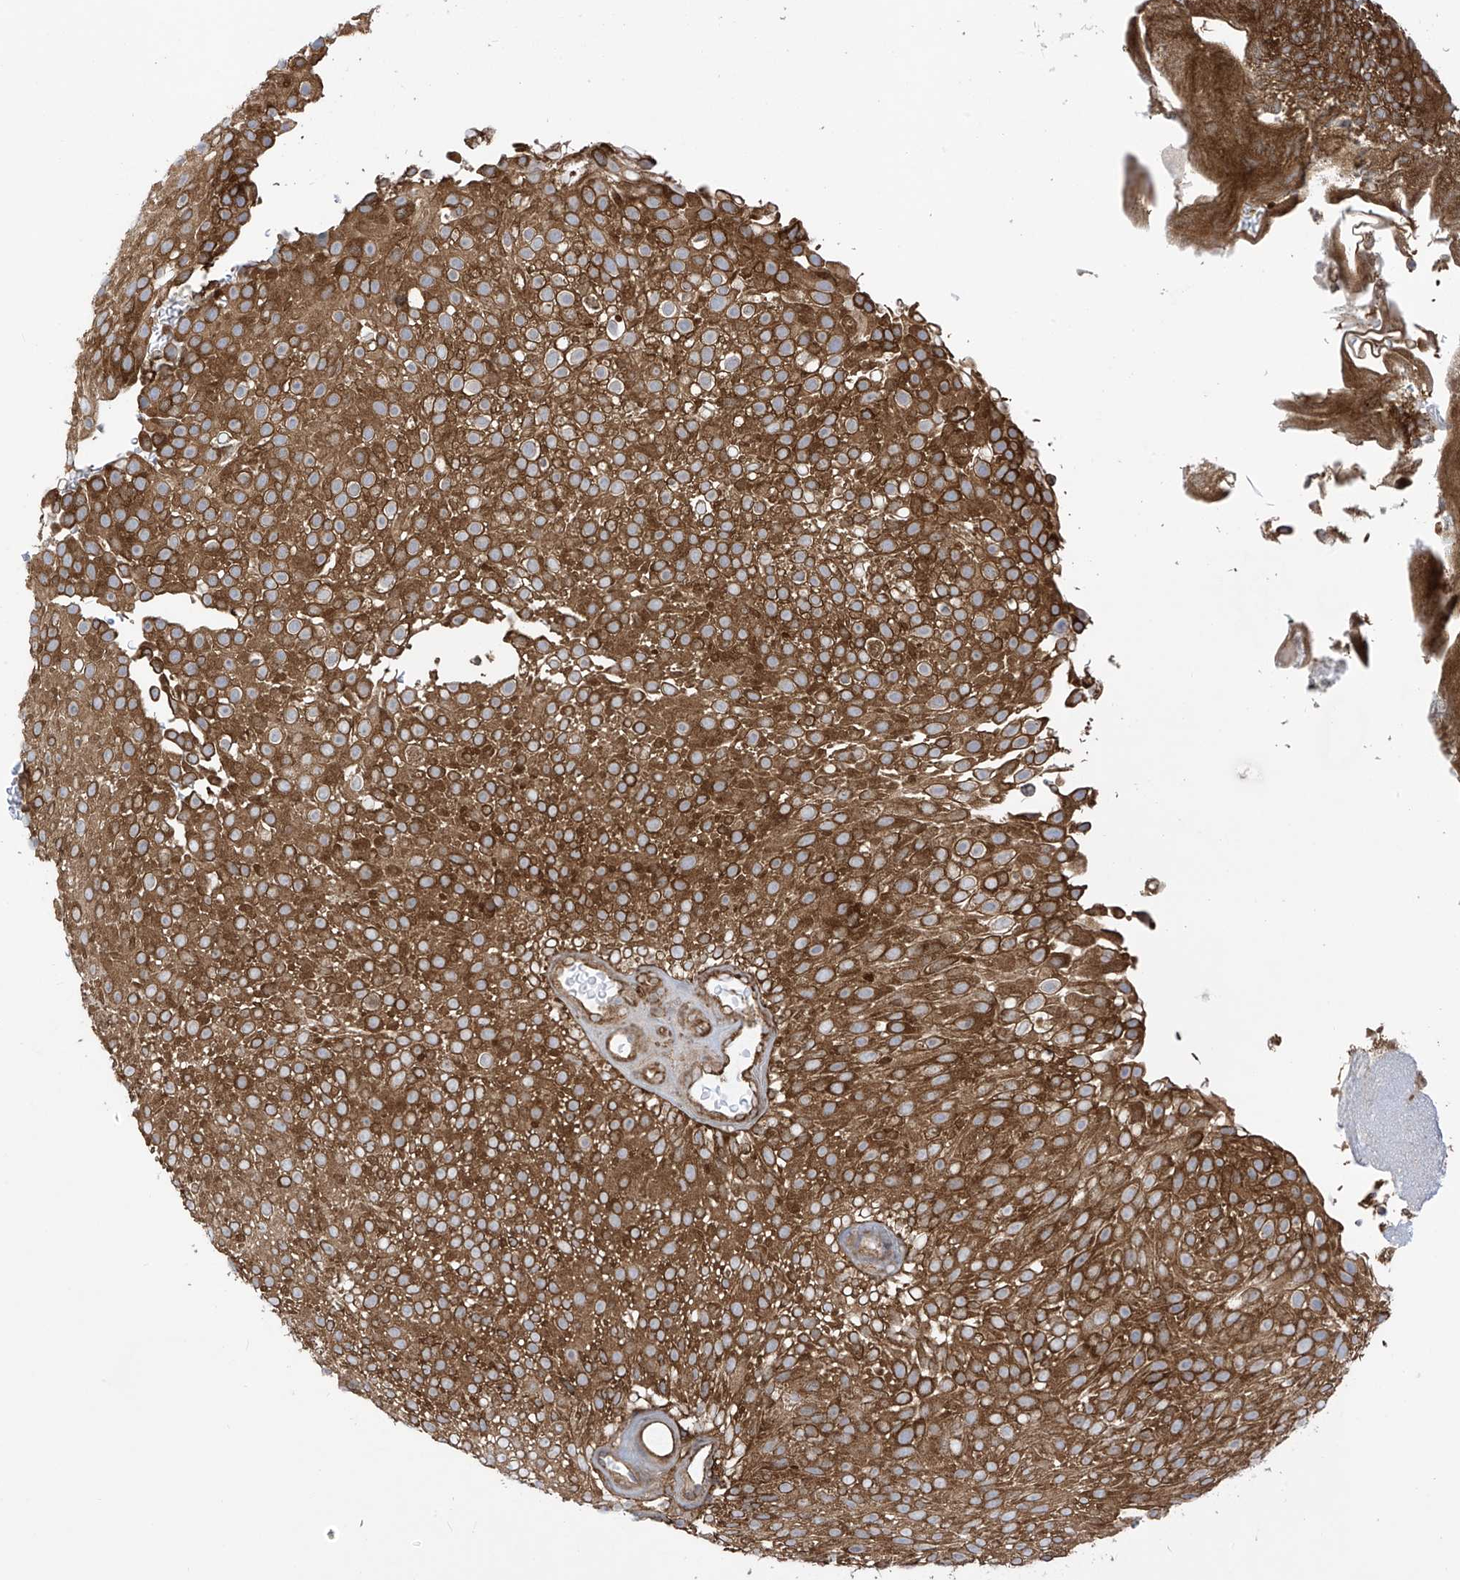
{"staining": {"intensity": "strong", "quantity": ">75%", "location": "cytoplasmic/membranous"}, "tissue": "urothelial cancer", "cell_type": "Tumor cells", "image_type": "cancer", "snomed": [{"axis": "morphology", "description": "Urothelial carcinoma, Low grade"}, {"axis": "topography", "description": "Urinary bladder"}], "caption": "Urothelial cancer was stained to show a protein in brown. There is high levels of strong cytoplasmic/membranous staining in approximately >75% of tumor cells.", "gene": "REPS1", "patient": {"sex": "male", "age": 78}}